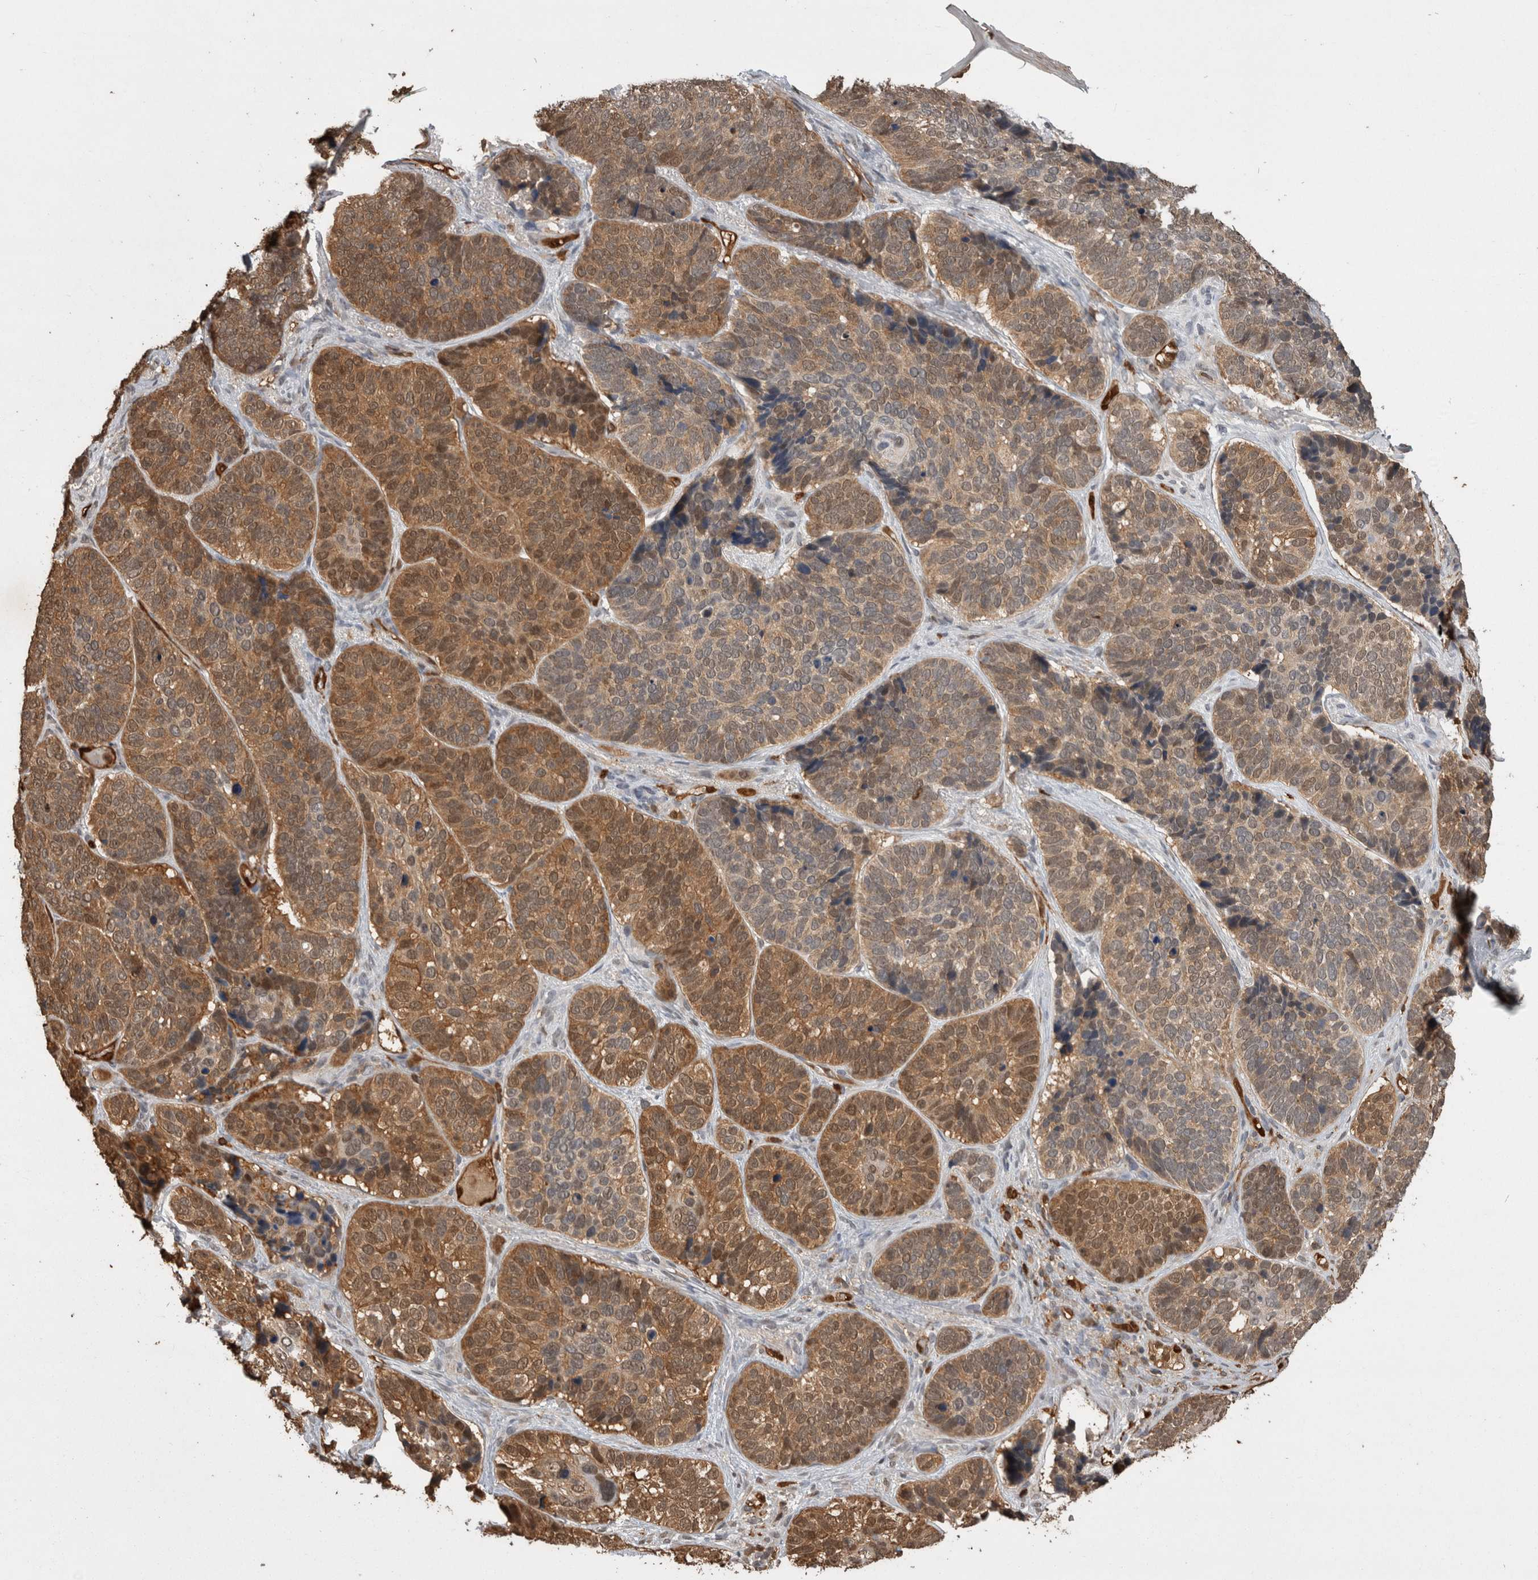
{"staining": {"intensity": "moderate", "quantity": ">75%", "location": "cytoplasmic/membranous,nuclear"}, "tissue": "skin cancer", "cell_type": "Tumor cells", "image_type": "cancer", "snomed": [{"axis": "morphology", "description": "Basal cell carcinoma"}, {"axis": "topography", "description": "Skin"}], "caption": "Skin cancer (basal cell carcinoma) stained with a protein marker displays moderate staining in tumor cells.", "gene": "LXN", "patient": {"sex": "male", "age": 62}}